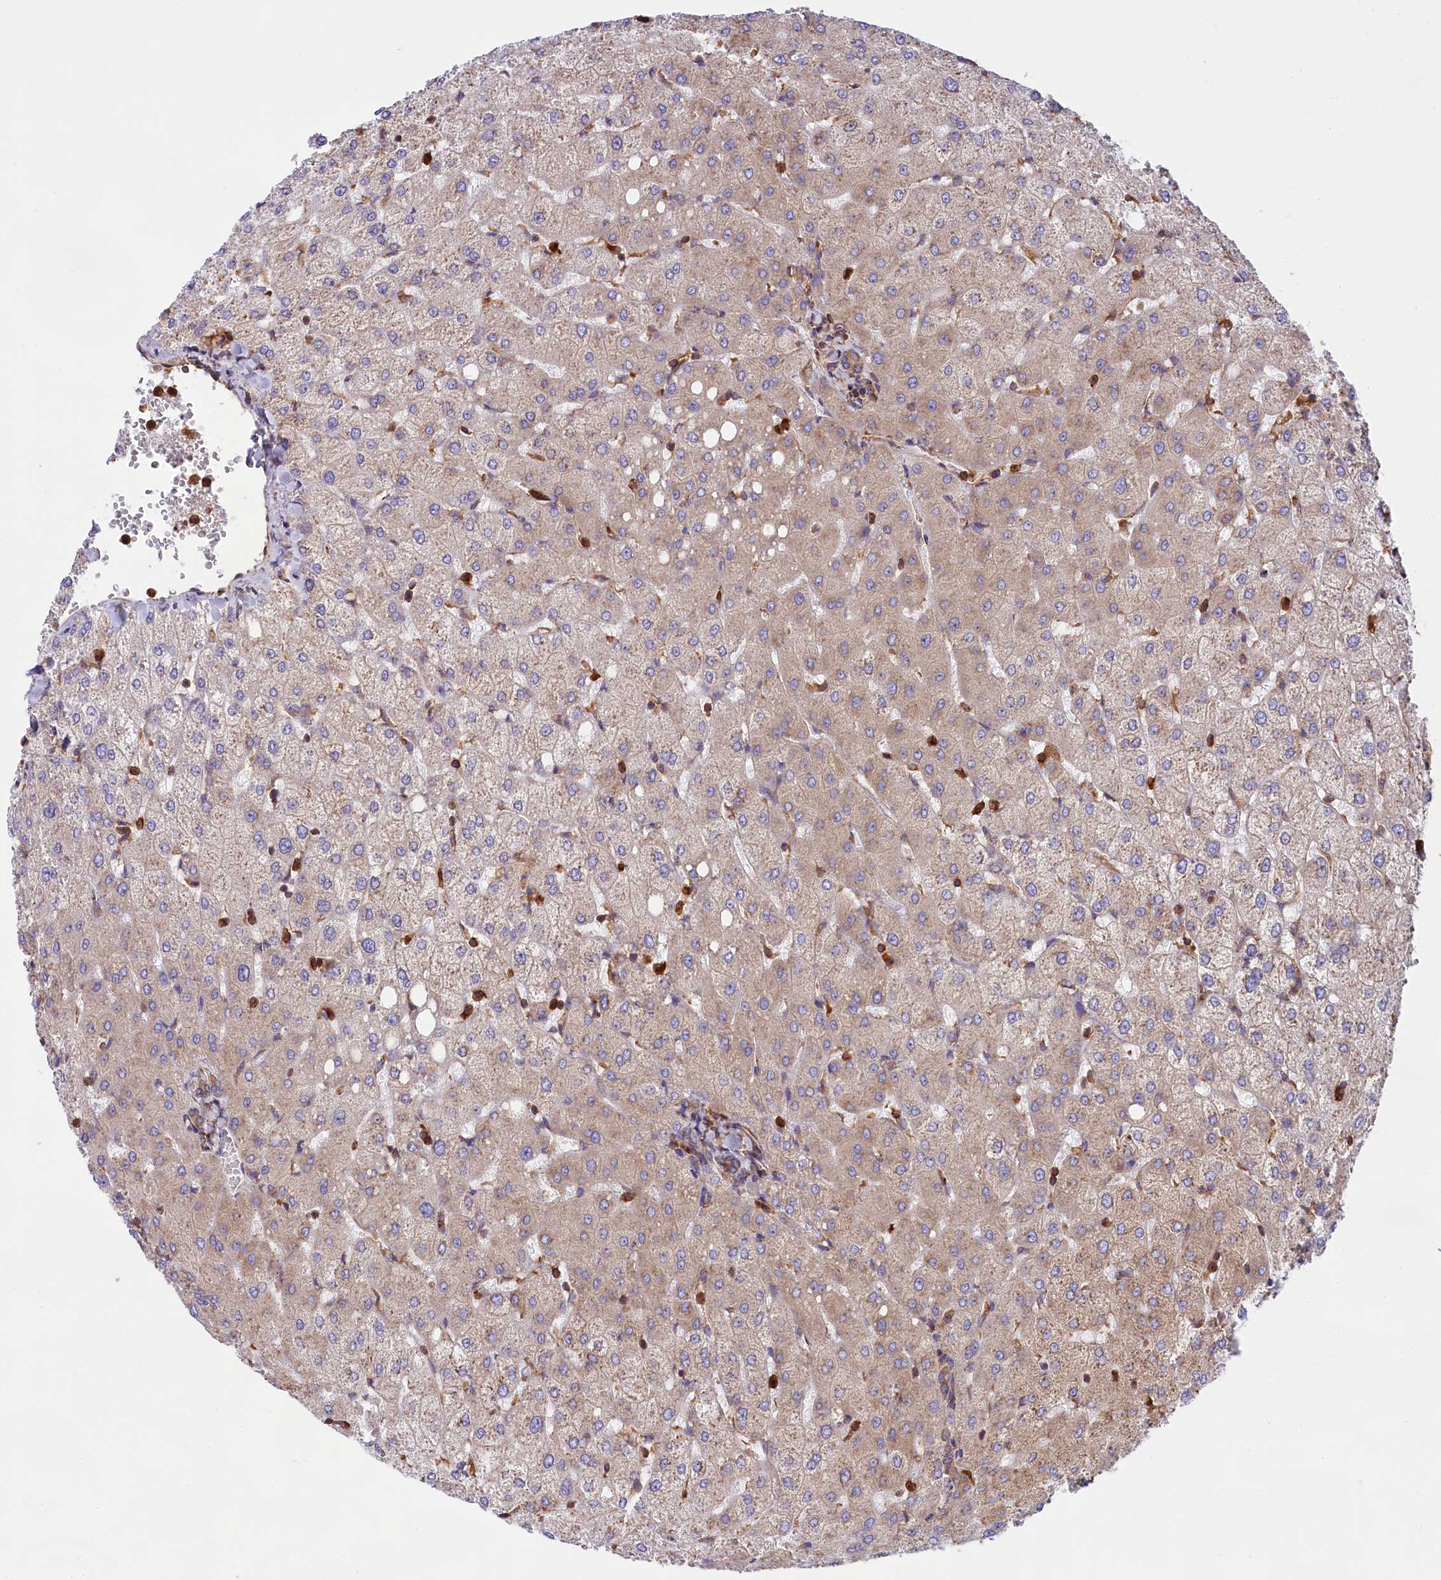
{"staining": {"intensity": "moderate", "quantity": ">75%", "location": "cytoplasmic/membranous"}, "tissue": "liver", "cell_type": "Cholangiocytes", "image_type": "normal", "snomed": [{"axis": "morphology", "description": "Normal tissue, NOS"}, {"axis": "topography", "description": "Liver"}], "caption": "A brown stain labels moderate cytoplasmic/membranous staining of a protein in cholangiocytes of unremarkable liver.", "gene": "GYS1", "patient": {"sex": "female", "age": 54}}